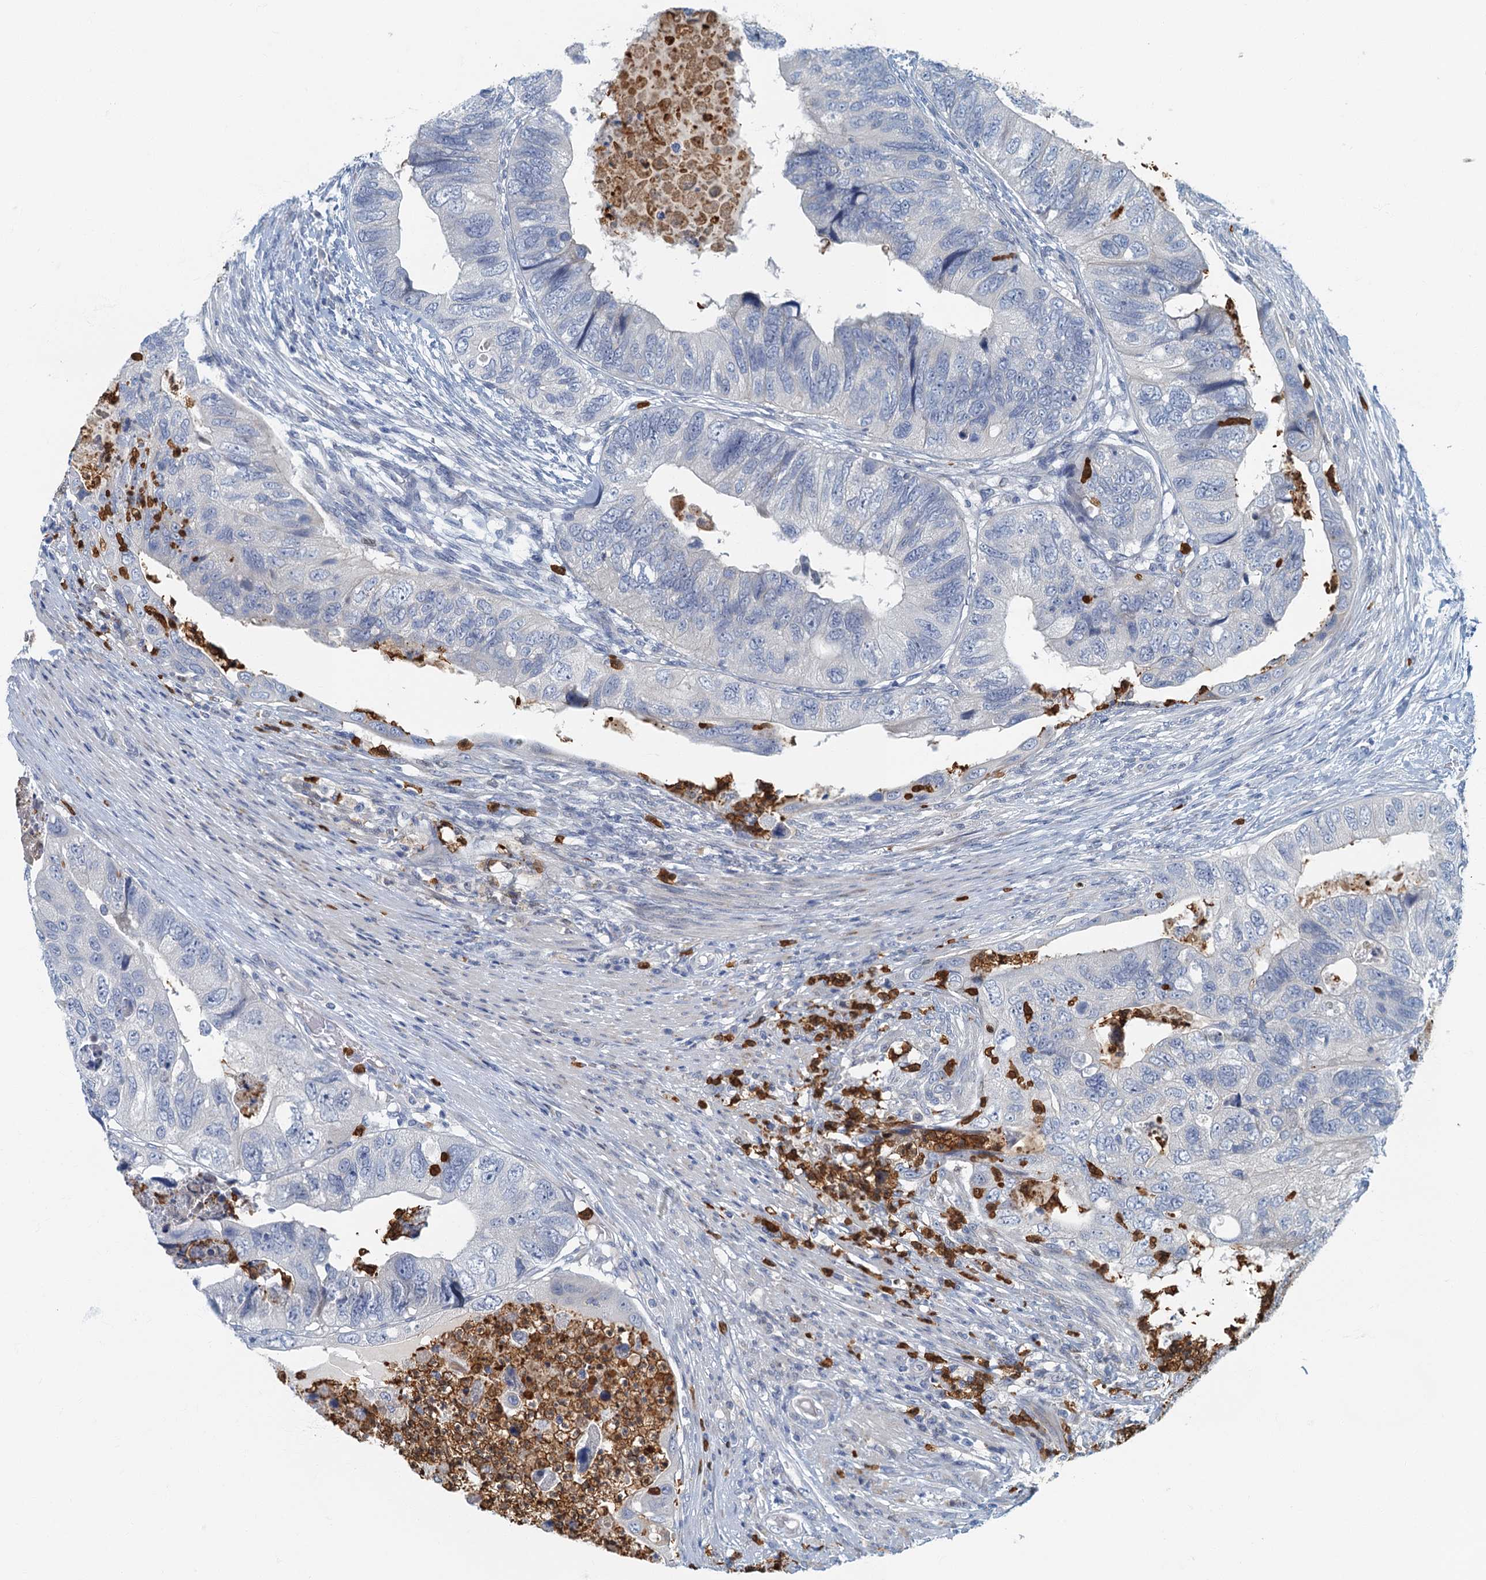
{"staining": {"intensity": "negative", "quantity": "none", "location": "none"}, "tissue": "colorectal cancer", "cell_type": "Tumor cells", "image_type": "cancer", "snomed": [{"axis": "morphology", "description": "Adenocarcinoma, NOS"}, {"axis": "topography", "description": "Rectum"}], "caption": "Photomicrograph shows no significant protein expression in tumor cells of adenocarcinoma (colorectal).", "gene": "ANKDD1A", "patient": {"sex": "male", "age": 63}}